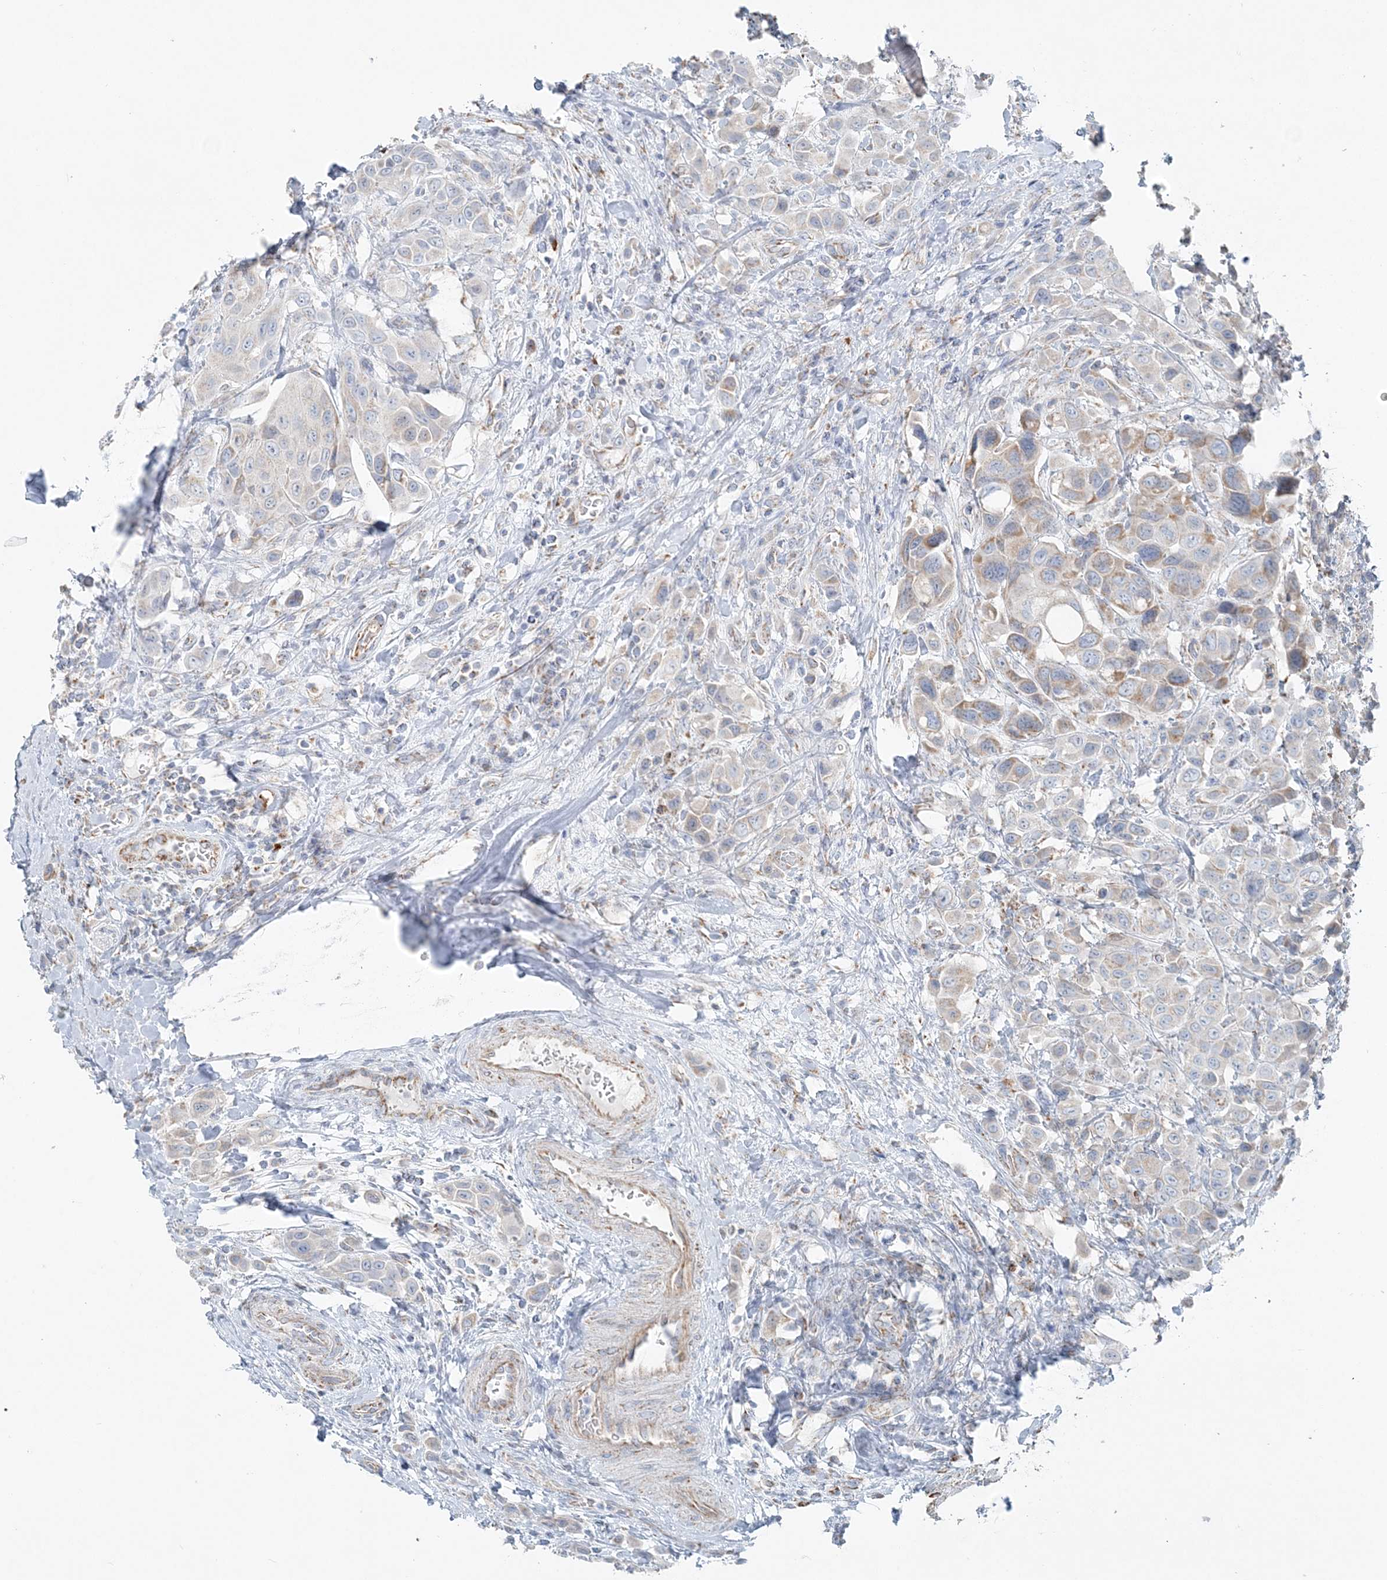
{"staining": {"intensity": "weak", "quantity": "25%-75%", "location": "cytoplasmic/membranous"}, "tissue": "urothelial cancer", "cell_type": "Tumor cells", "image_type": "cancer", "snomed": [{"axis": "morphology", "description": "Urothelial carcinoma, High grade"}, {"axis": "topography", "description": "Urinary bladder"}], "caption": "Urothelial cancer stained with a protein marker demonstrates weak staining in tumor cells.", "gene": "PCCB", "patient": {"sex": "male", "age": 50}}